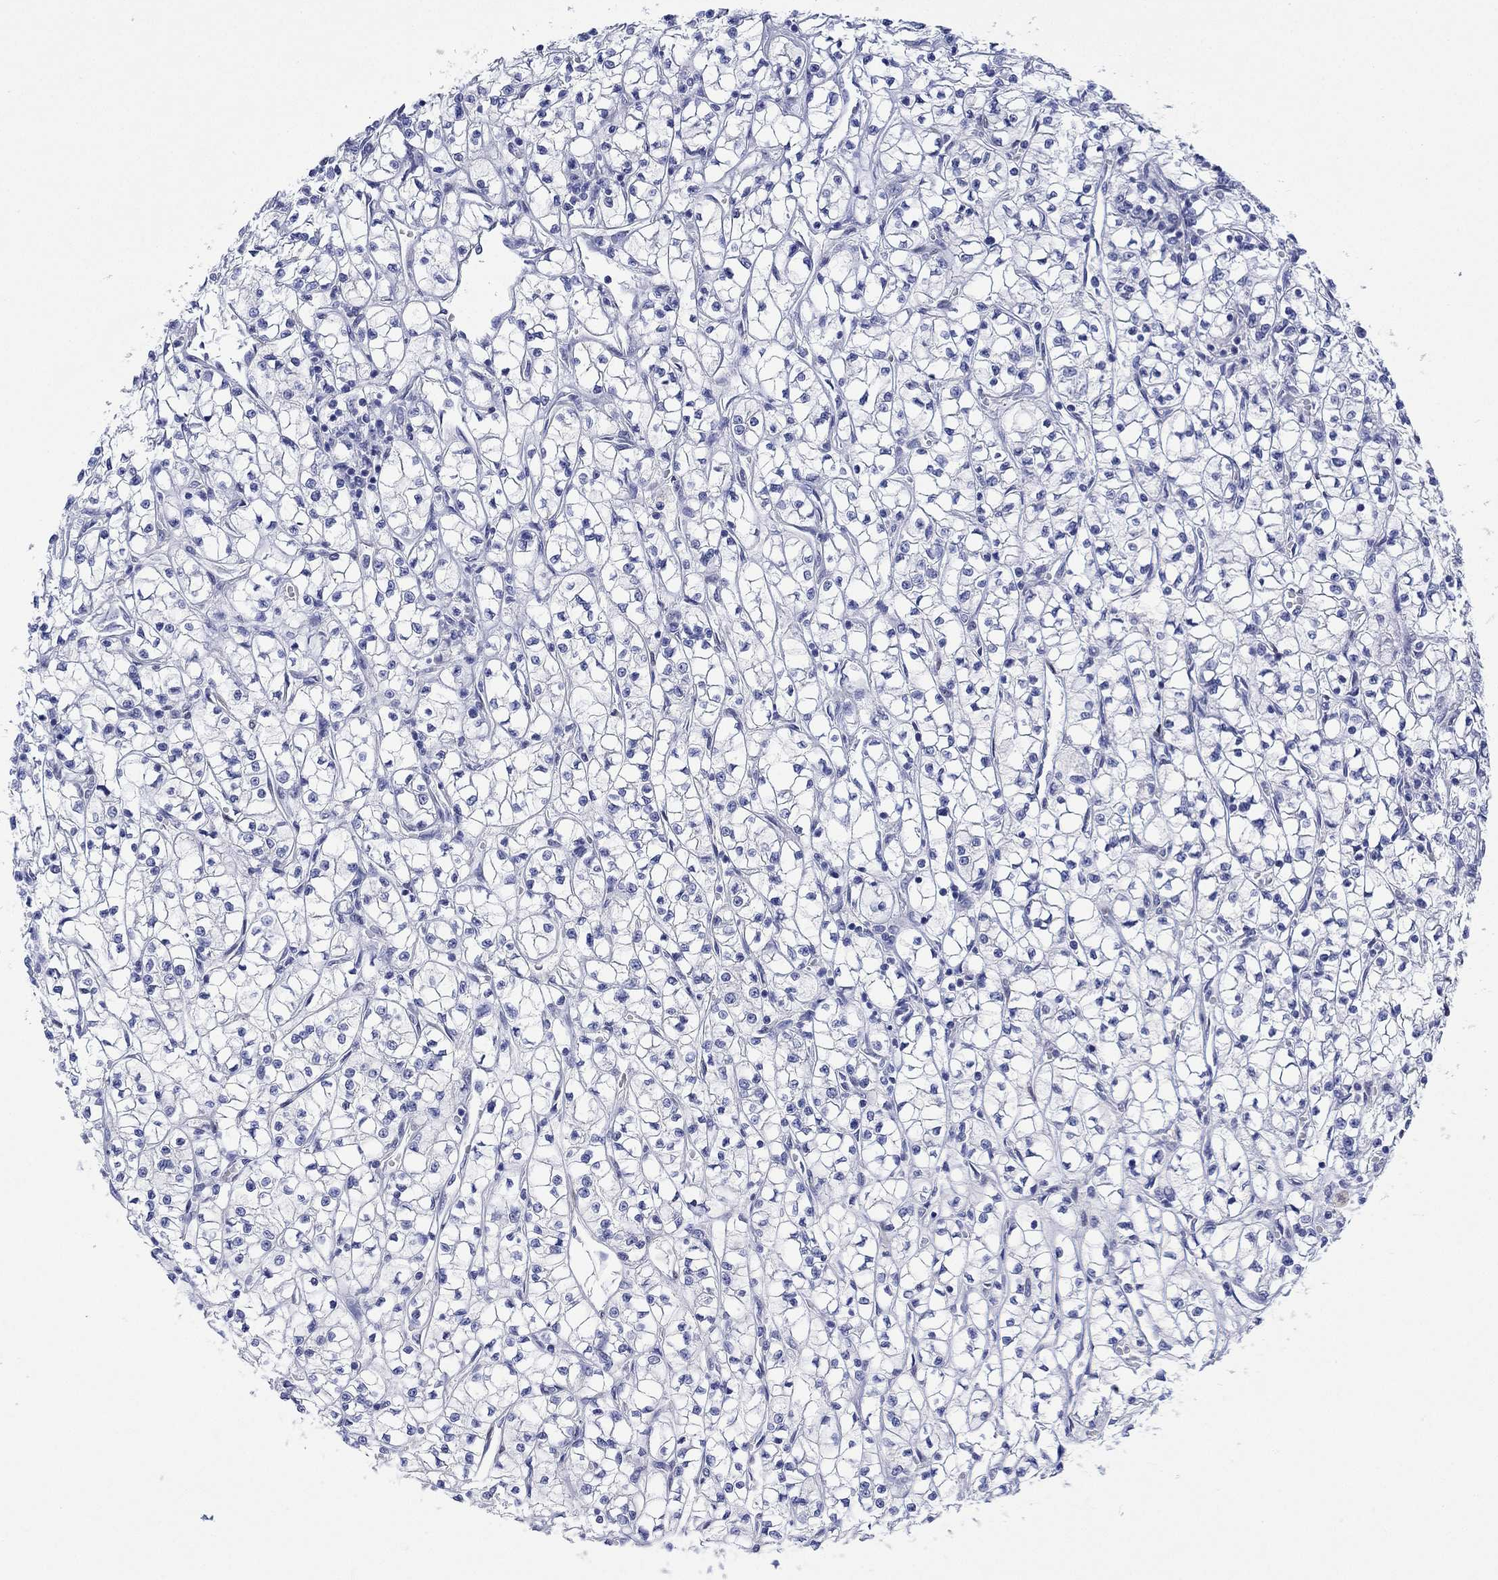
{"staining": {"intensity": "negative", "quantity": "none", "location": "none"}, "tissue": "renal cancer", "cell_type": "Tumor cells", "image_type": "cancer", "snomed": [{"axis": "morphology", "description": "Adenocarcinoma, NOS"}, {"axis": "topography", "description": "Kidney"}], "caption": "Immunohistochemistry (IHC) histopathology image of neoplastic tissue: renal cancer (adenocarcinoma) stained with DAB (3,3'-diaminobenzidine) reveals no significant protein positivity in tumor cells. Brightfield microscopy of immunohistochemistry (IHC) stained with DAB (3,3'-diaminobenzidine) (brown) and hematoxylin (blue), captured at high magnification.", "gene": "MSI1", "patient": {"sex": "female", "age": 64}}